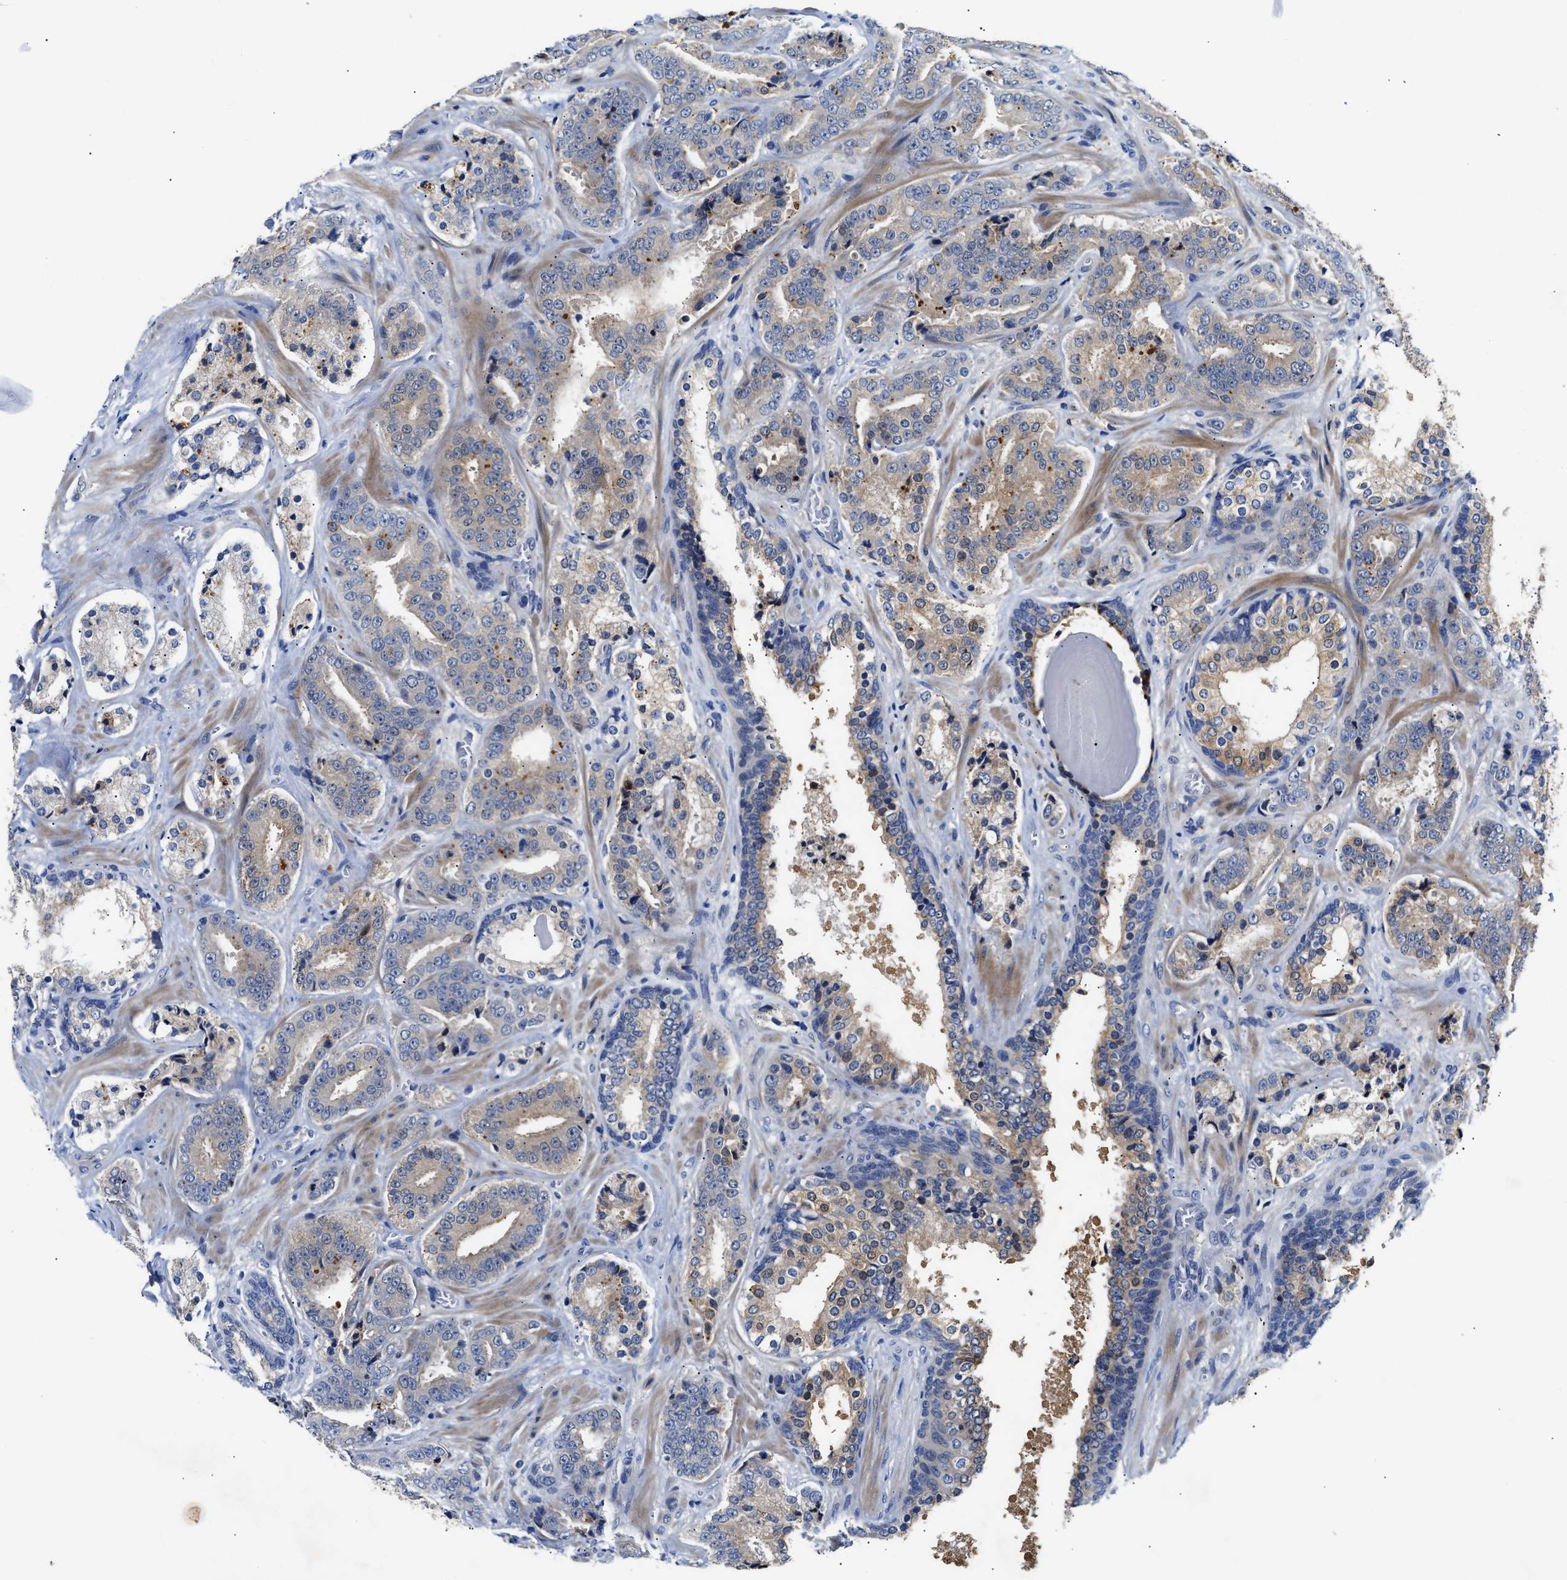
{"staining": {"intensity": "moderate", "quantity": "<25%", "location": "cytoplasmic/membranous"}, "tissue": "prostate cancer", "cell_type": "Tumor cells", "image_type": "cancer", "snomed": [{"axis": "morphology", "description": "Adenocarcinoma, High grade"}, {"axis": "topography", "description": "Prostate"}], "caption": "Tumor cells demonstrate low levels of moderate cytoplasmic/membranous expression in about <25% of cells in human prostate adenocarcinoma (high-grade).", "gene": "CCDC146", "patient": {"sex": "male", "age": 60}}